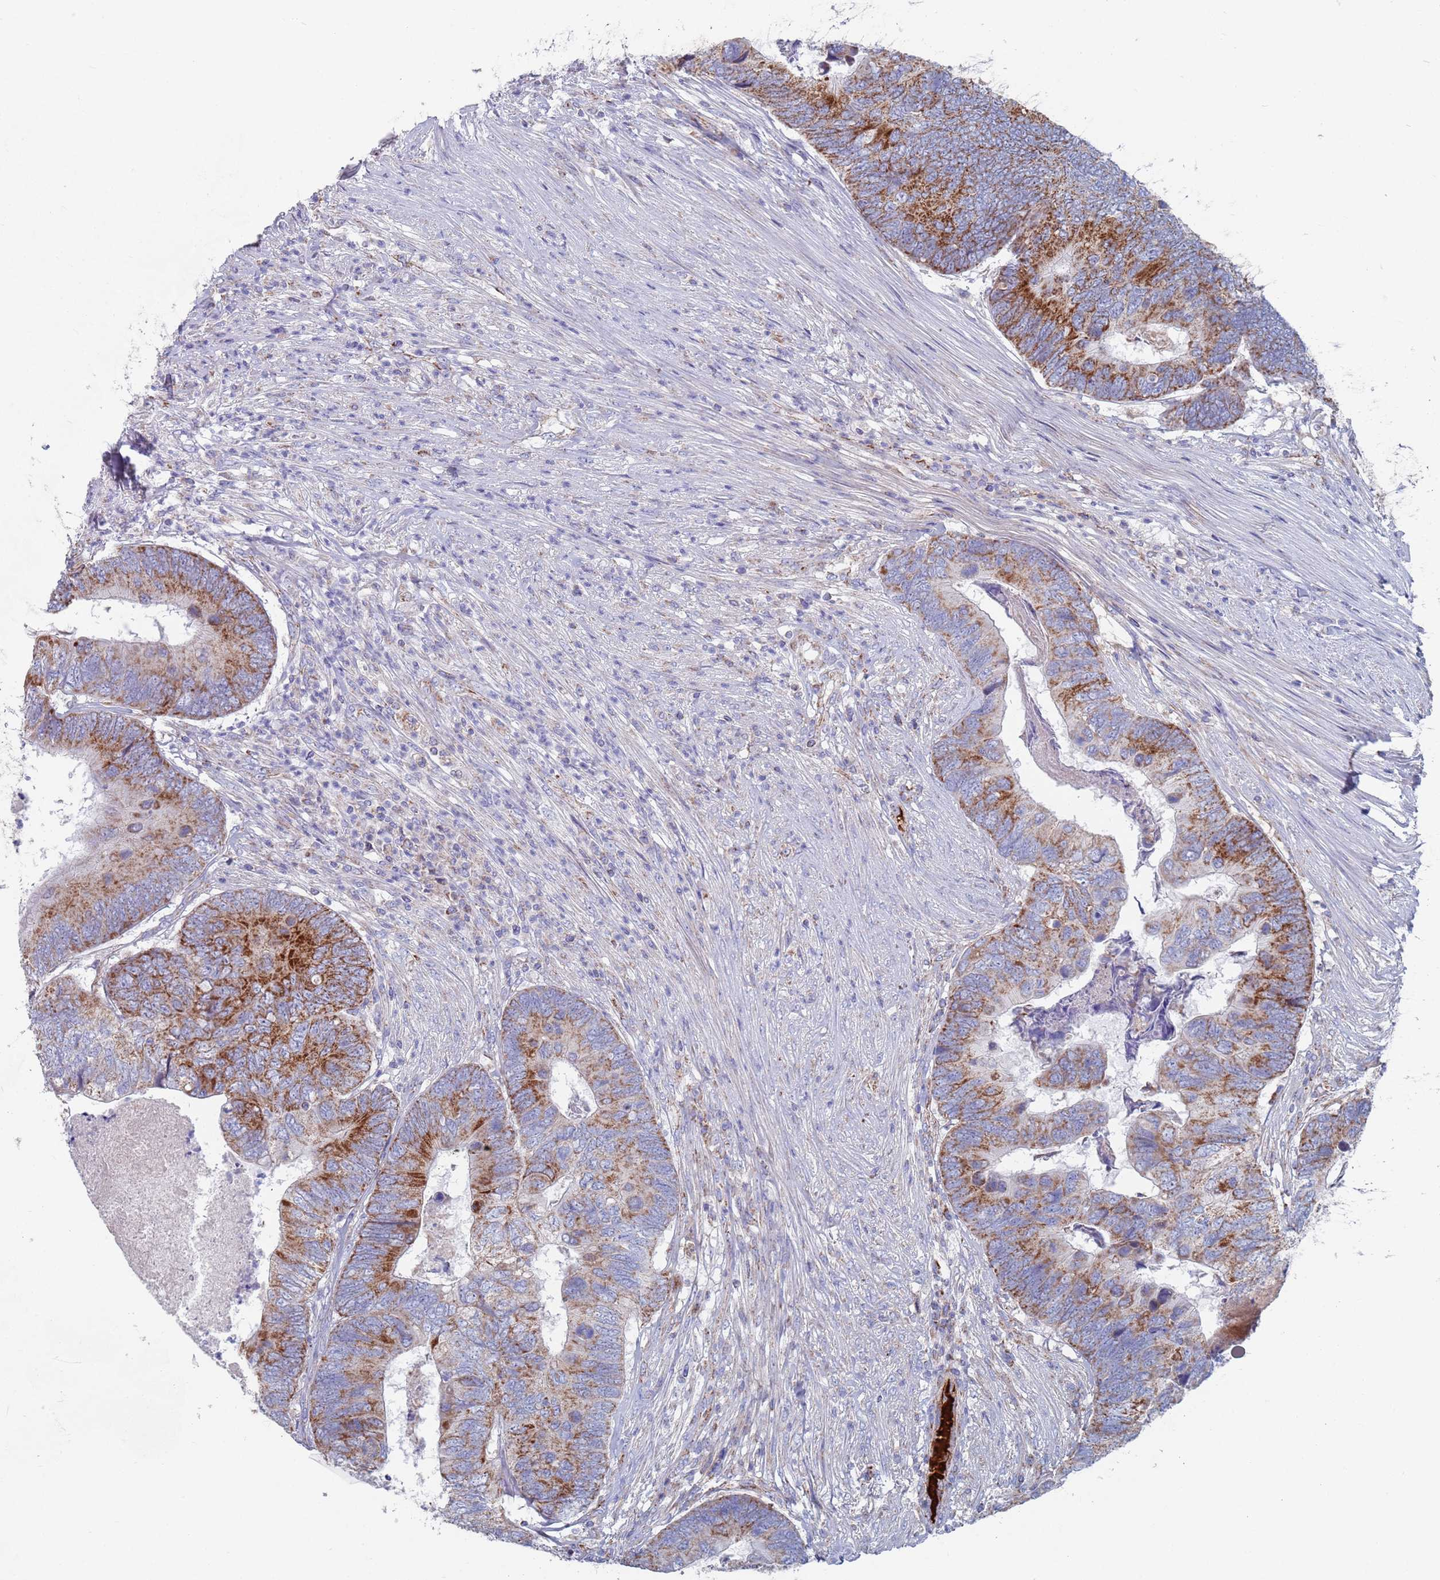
{"staining": {"intensity": "strong", "quantity": "25%-75%", "location": "cytoplasmic/membranous"}, "tissue": "colorectal cancer", "cell_type": "Tumor cells", "image_type": "cancer", "snomed": [{"axis": "morphology", "description": "Adenocarcinoma, NOS"}, {"axis": "topography", "description": "Colon"}], "caption": "A high-resolution photomicrograph shows immunohistochemistry staining of colorectal cancer, which displays strong cytoplasmic/membranous staining in approximately 25%-75% of tumor cells.", "gene": "MRPL22", "patient": {"sex": "female", "age": 67}}